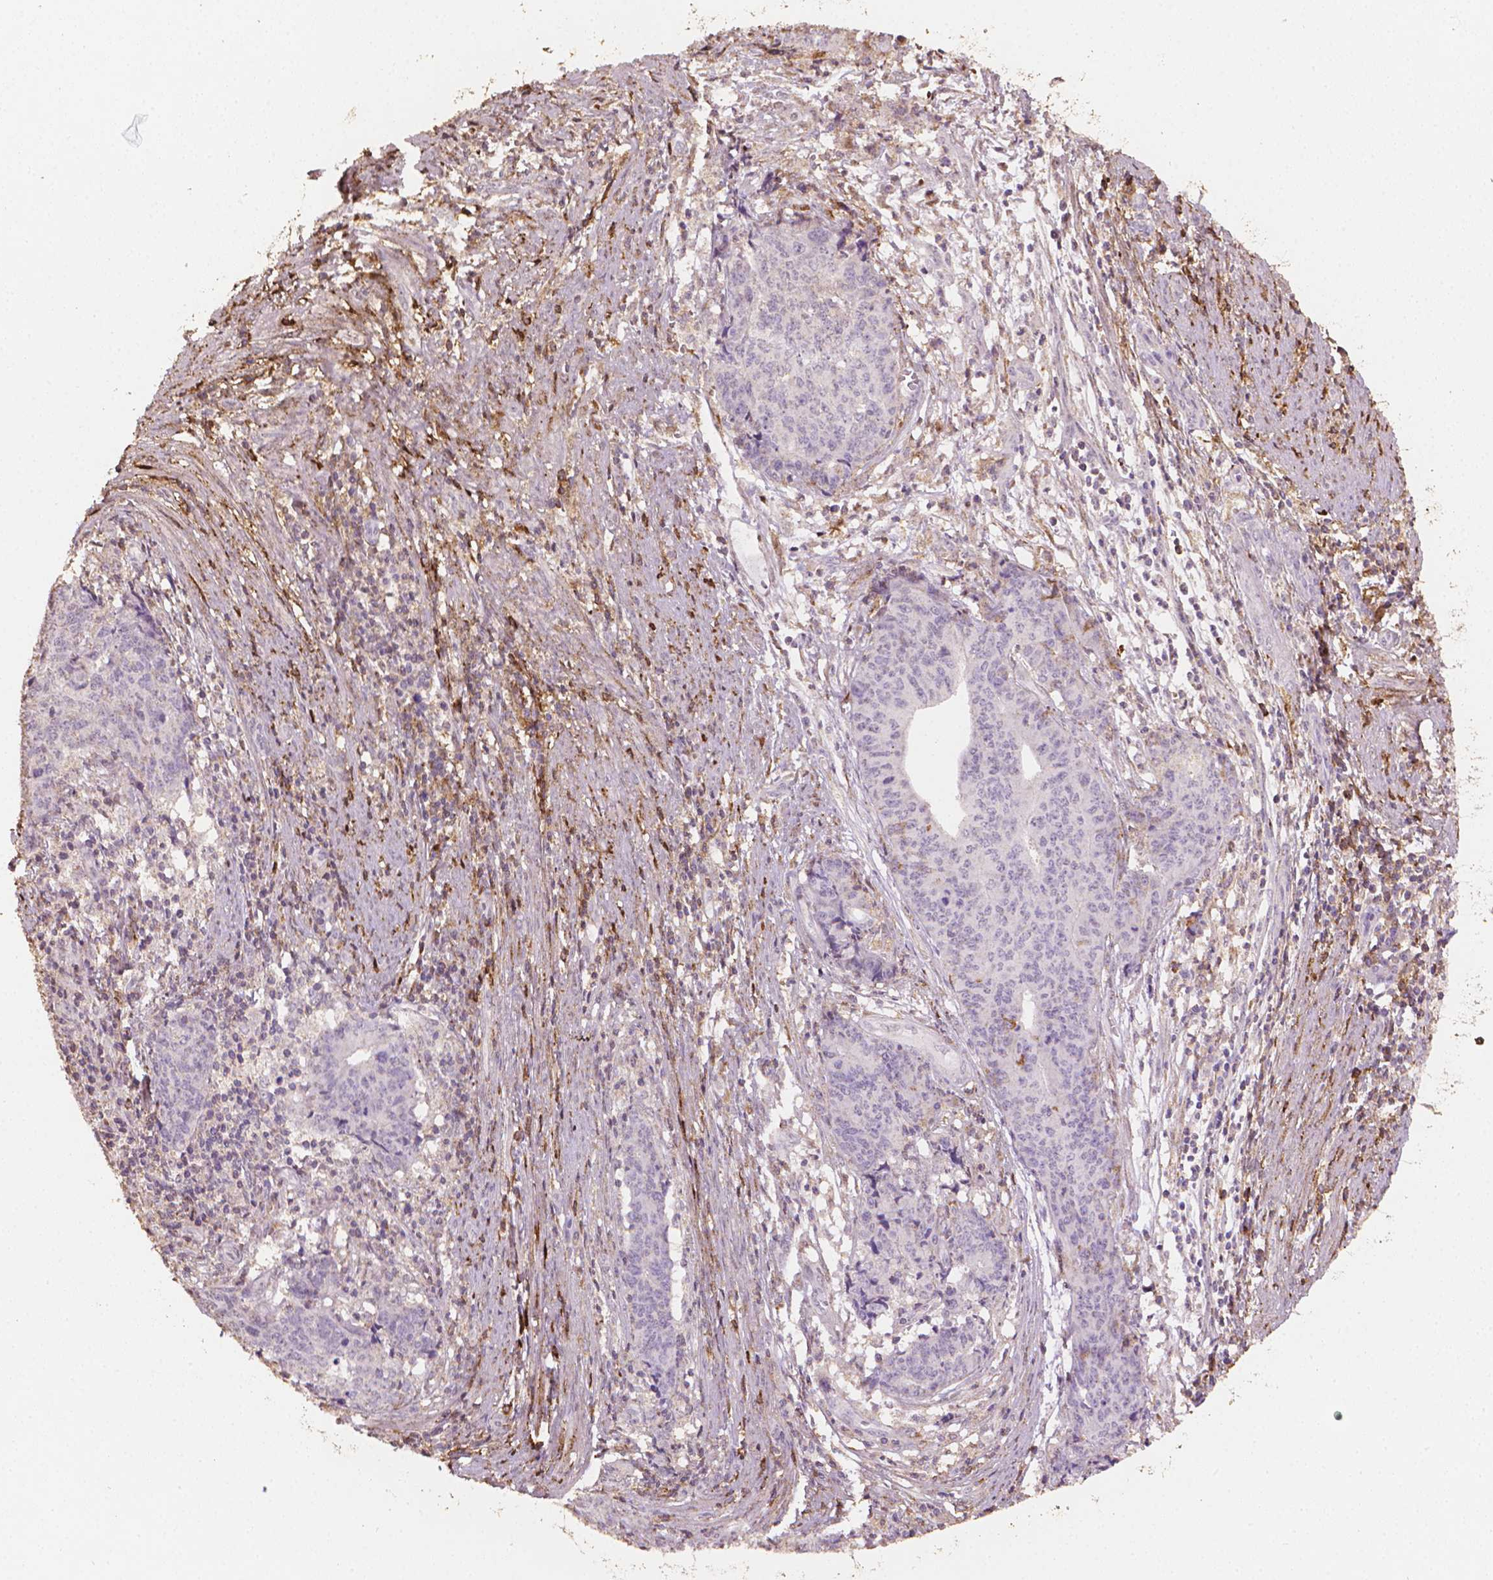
{"staining": {"intensity": "negative", "quantity": "none", "location": "none"}, "tissue": "endometrial cancer", "cell_type": "Tumor cells", "image_type": "cancer", "snomed": [{"axis": "morphology", "description": "Adenocarcinoma, NOS"}, {"axis": "topography", "description": "Endometrium"}], "caption": "This micrograph is of endometrial cancer (adenocarcinoma) stained with immunohistochemistry to label a protein in brown with the nuclei are counter-stained blue. There is no expression in tumor cells.", "gene": "DCN", "patient": {"sex": "female", "age": 59}}